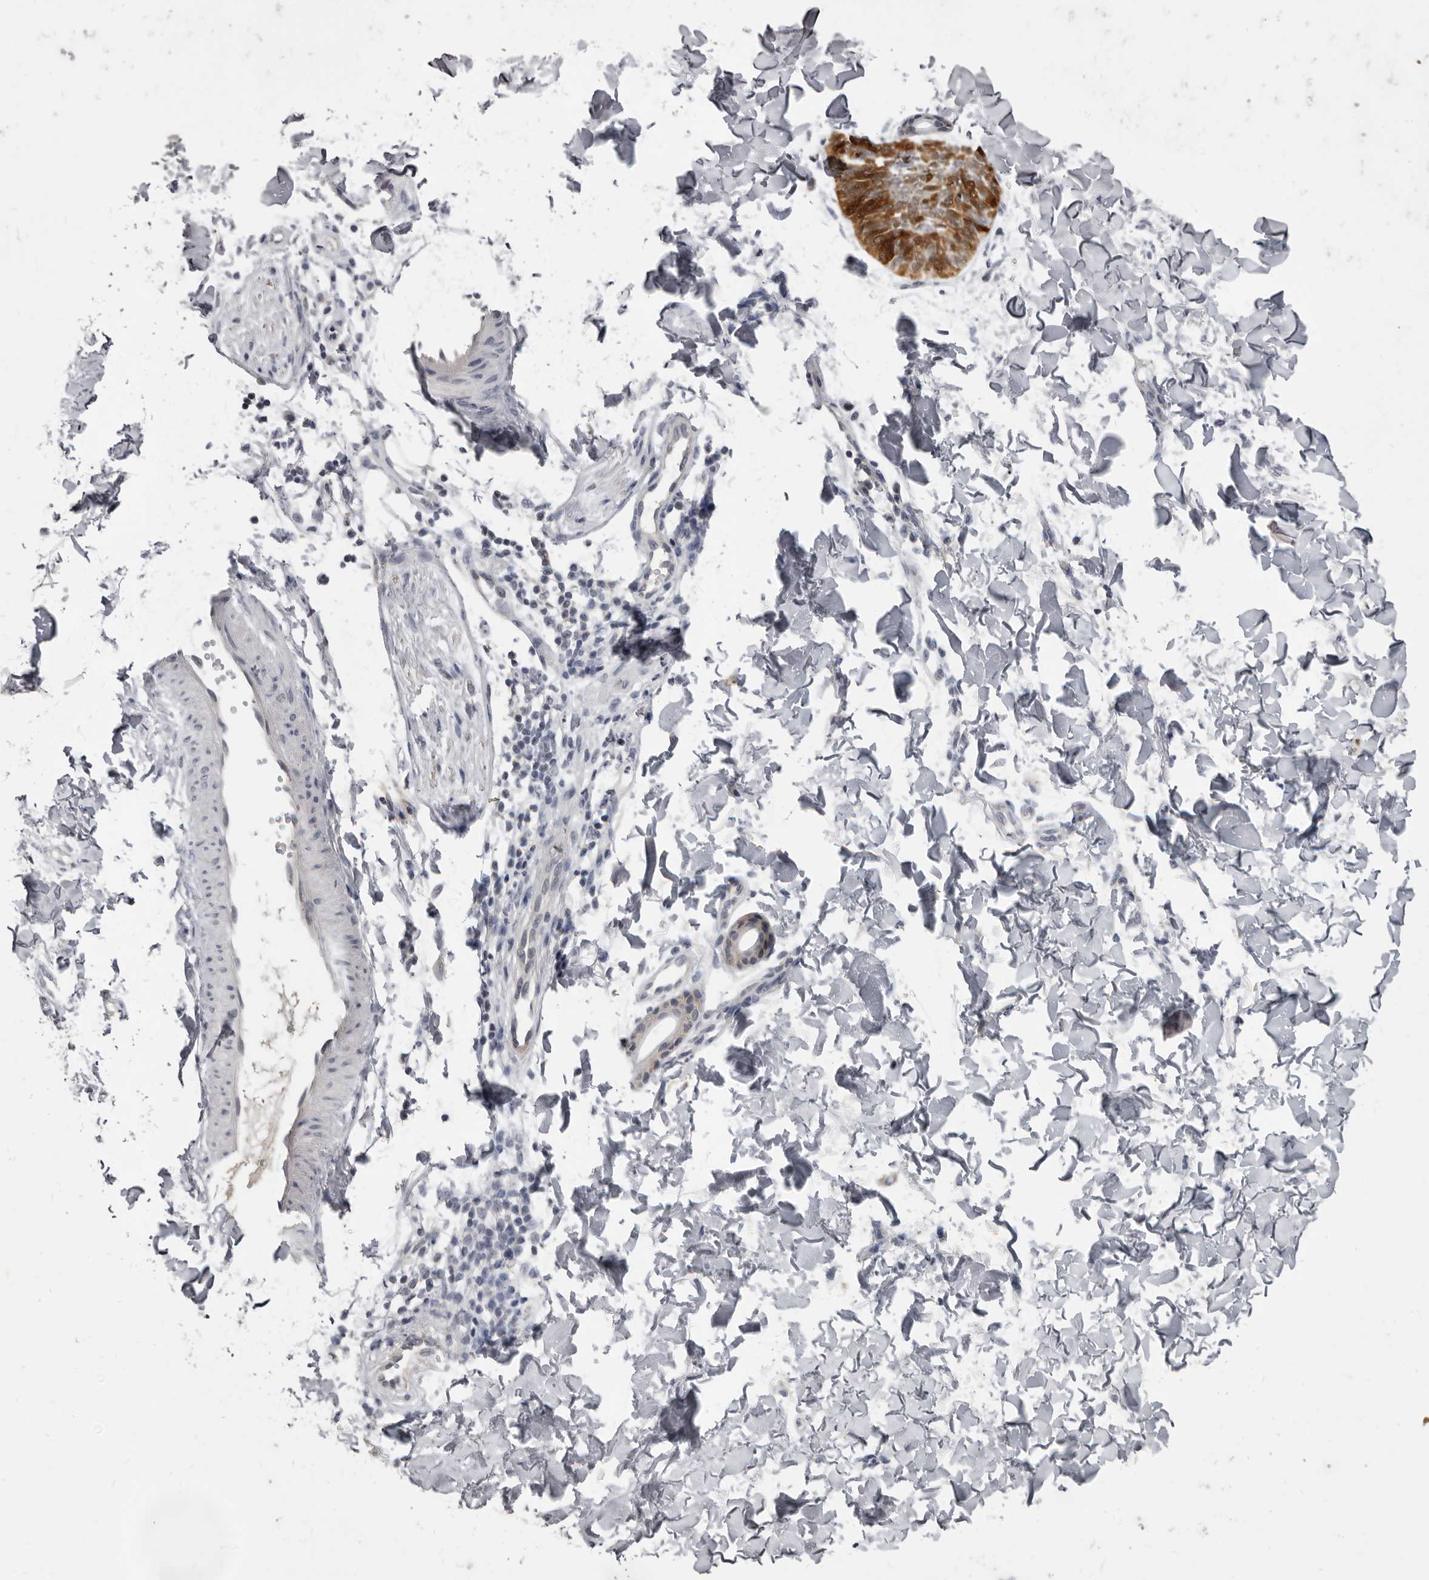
{"staining": {"intensity": "strong", "quantity": "<25%", "location": "cytoplasmic/membranous,nuclear"}, "tissue": "skin cancer", "cell_type": "Tumor cells", "image_type": "cancer", "snomed": [{"axis": "morphology", "description": "Normal tissue, NOS"}, {"axis": "morphology", "description": "Basal cell carcinoma"}, {"axis": "topography", "description": "Skin"}], "caption": "Immunohistochemistry photomicrograph of neoplastic tissue: human skin basal cell carcinoma stained using immunohistochemistry (IHC) exhibits medium levels of strong protein expression localized specifically in the cytoplasmic/membranous and nuclear of tumor cells, appearing as a cytoplasmic/membranous and nuclear brown color.", "gene": "SULT1E1", "patient": {"sex": "male", "age": 50}}